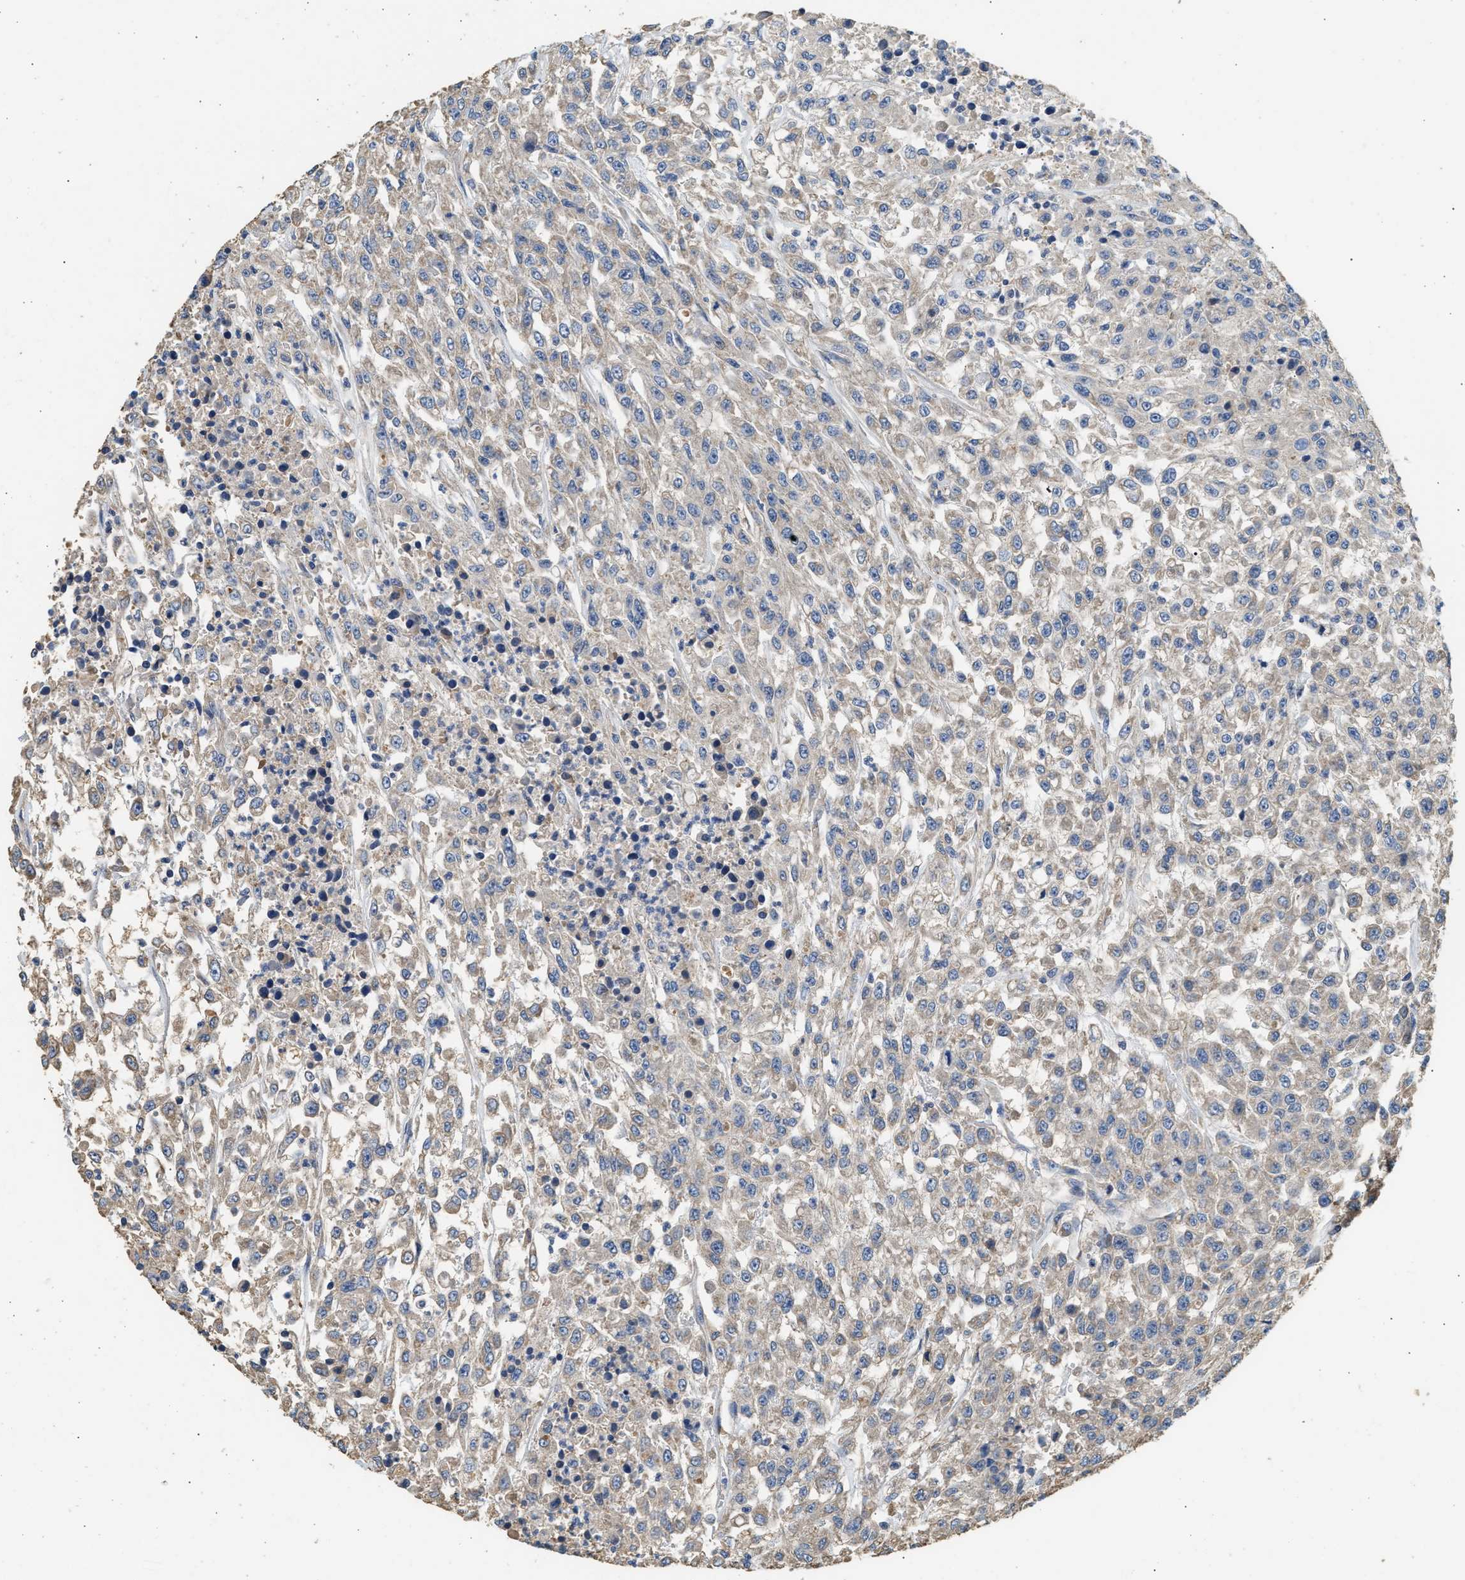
{"staining": {"intensity": "weak", "quantity": ">75%", "location": "cytoplasmic/membranous"}, "tissue": "urothelial cancer", "cell_type": "Tumor cells", "image_type": "cancer", "snomed": [{"axis": "morphology", "description": "Urothelial carcinoma, High grade"}, {"axis": "topography", "description": "Urinary bladder"}], "caption": "Brown immunohistochemical staining in urothelial carcinoma (high-grade) reveals weak cytoplasmic/membranous positivity in about >75% of tumor cells.", "gene": "WDR31", "patient": {"sex": "male", "age": 46}}